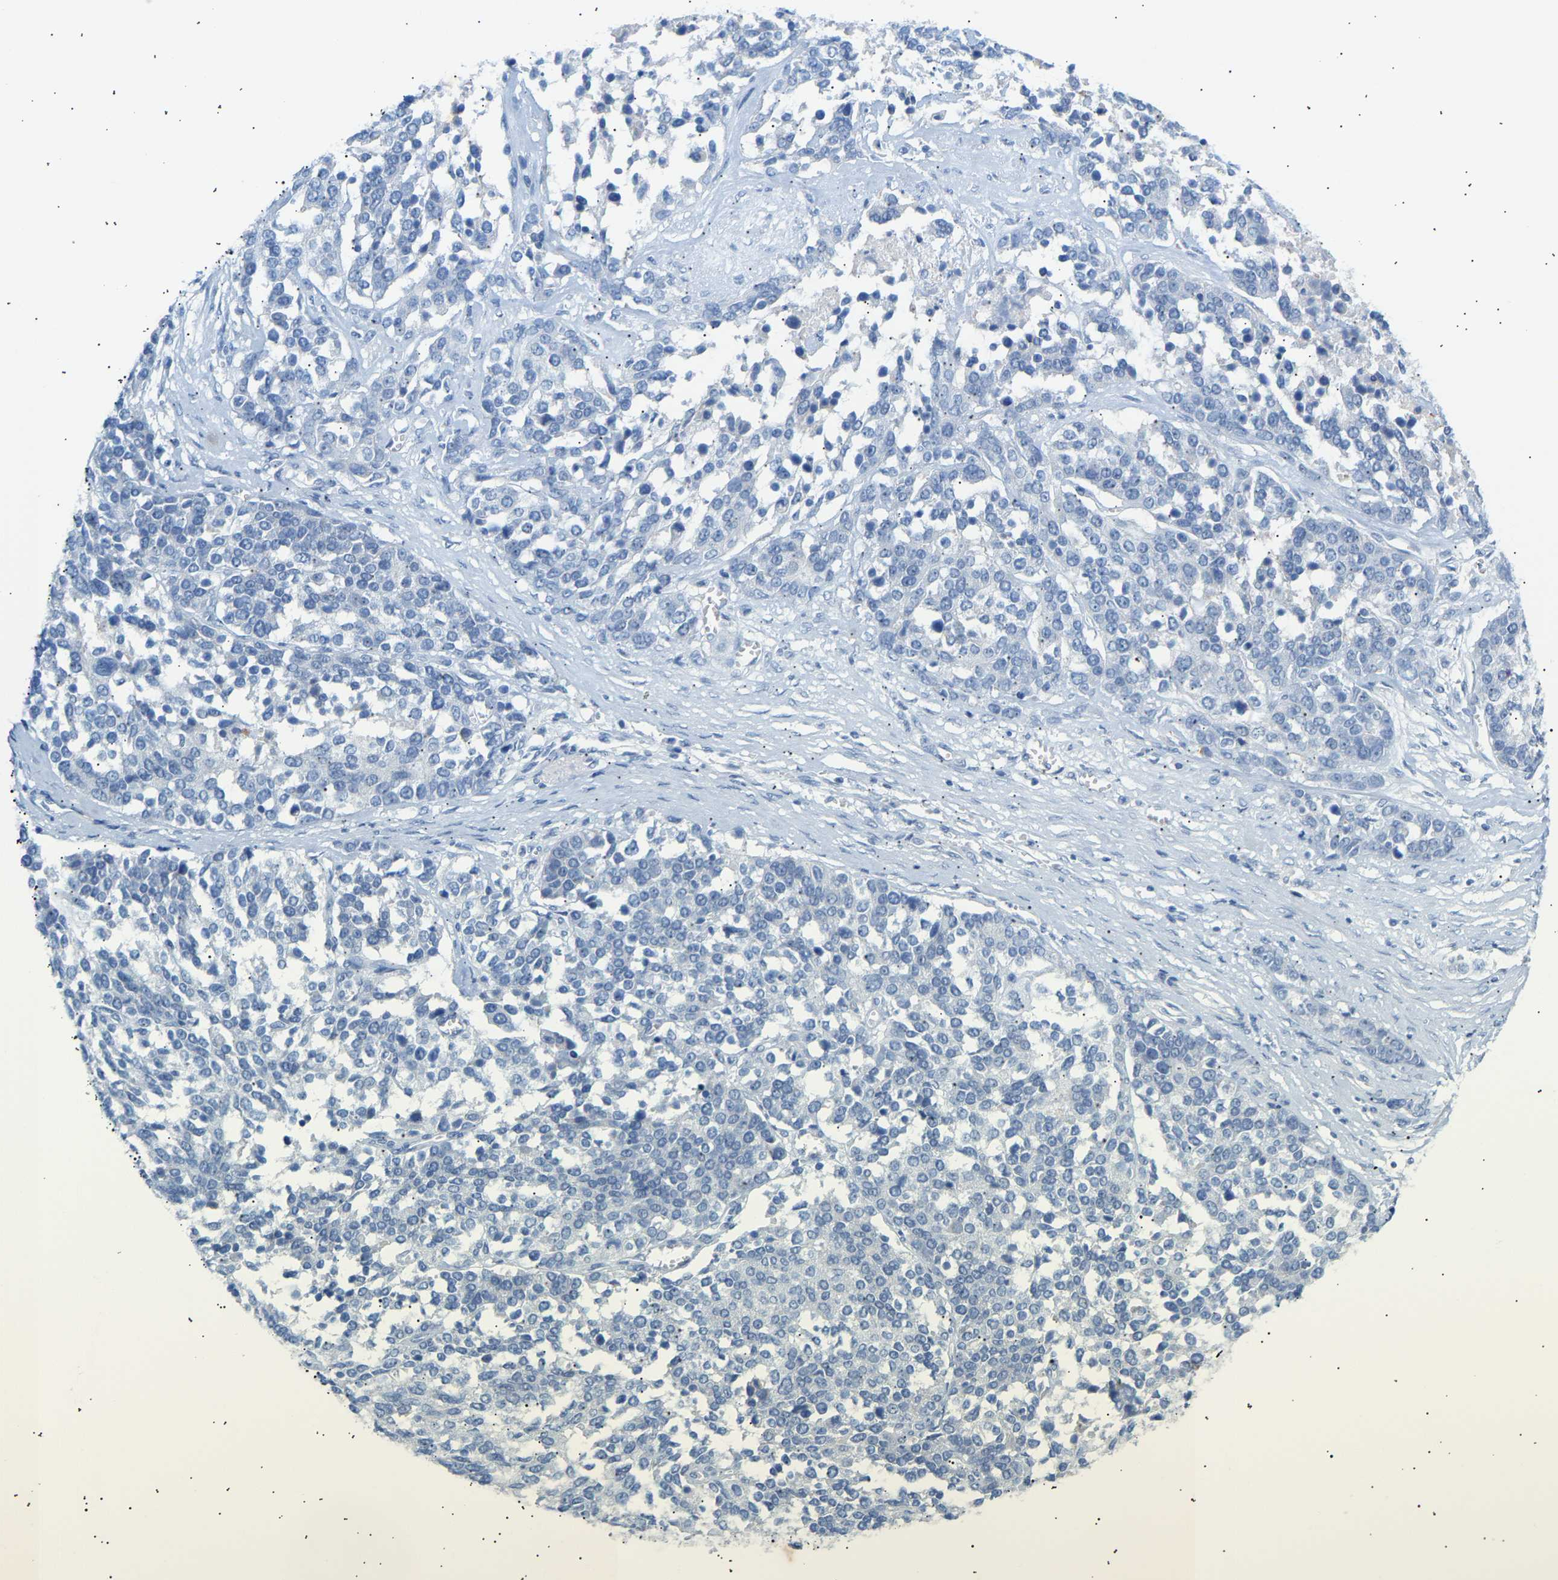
{"staining": {"intensity": "negative", "quantity": "none", "location": "none"}, "tissue": "ovarian cancer", "cell_type": "Tumor cells", "image_type": "cancer", "snomed": [{"axis": "morphology", "description": "Cystadenocarcinoma, serous, NOS"}, {"axis": "topography", "description": "Ovary"}], "caption": "This is an IHC histopathology image of ovarian serous cystadenocarcinoma. There is no staining in tumor cells.", "gene": "PEX1", "patient": {"sex": "female", "age": 44}}